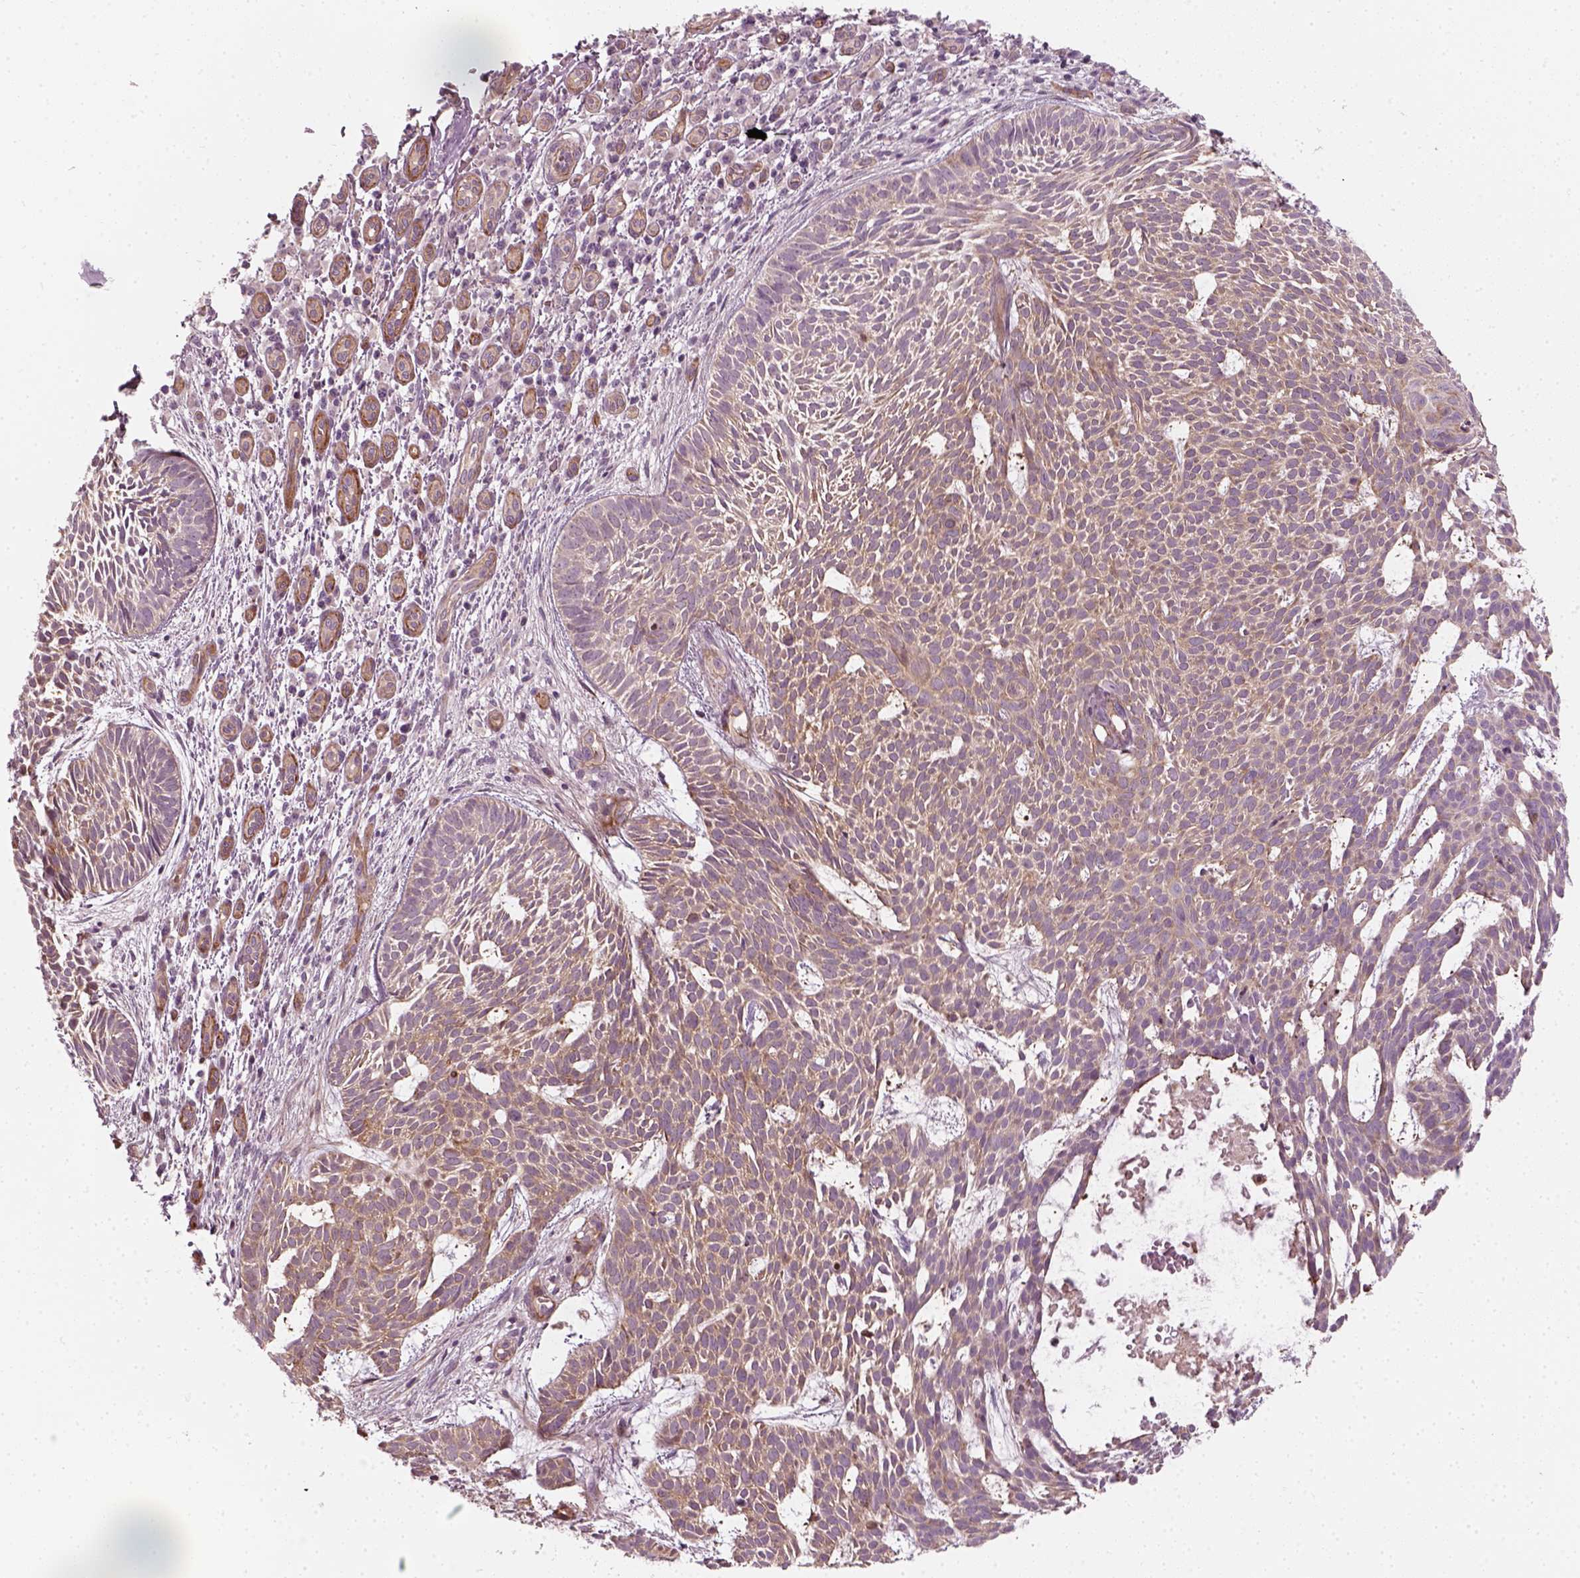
{"staining": {"intensity": "weak", "quantity": "25%-75%", "location": "cytoplasmic/membranous"}, "tissue": "skin cancer", "cell_type": "Tumor cells", "image_type": "cancer", "snomed": [{"axis": "morphology", "description": "Basal cell carcinoma"}, {"axis": "topography", "description": "Skin"}], "caption": "Protein expression analysis of skin cancer (basal cell carcinoma) displays weak cytoplasmic/membranous expression in approximately 25%-75% of tumor cells.", "gene": "DNASE1L1", "patient": {"sex": "male", "age": 59}}